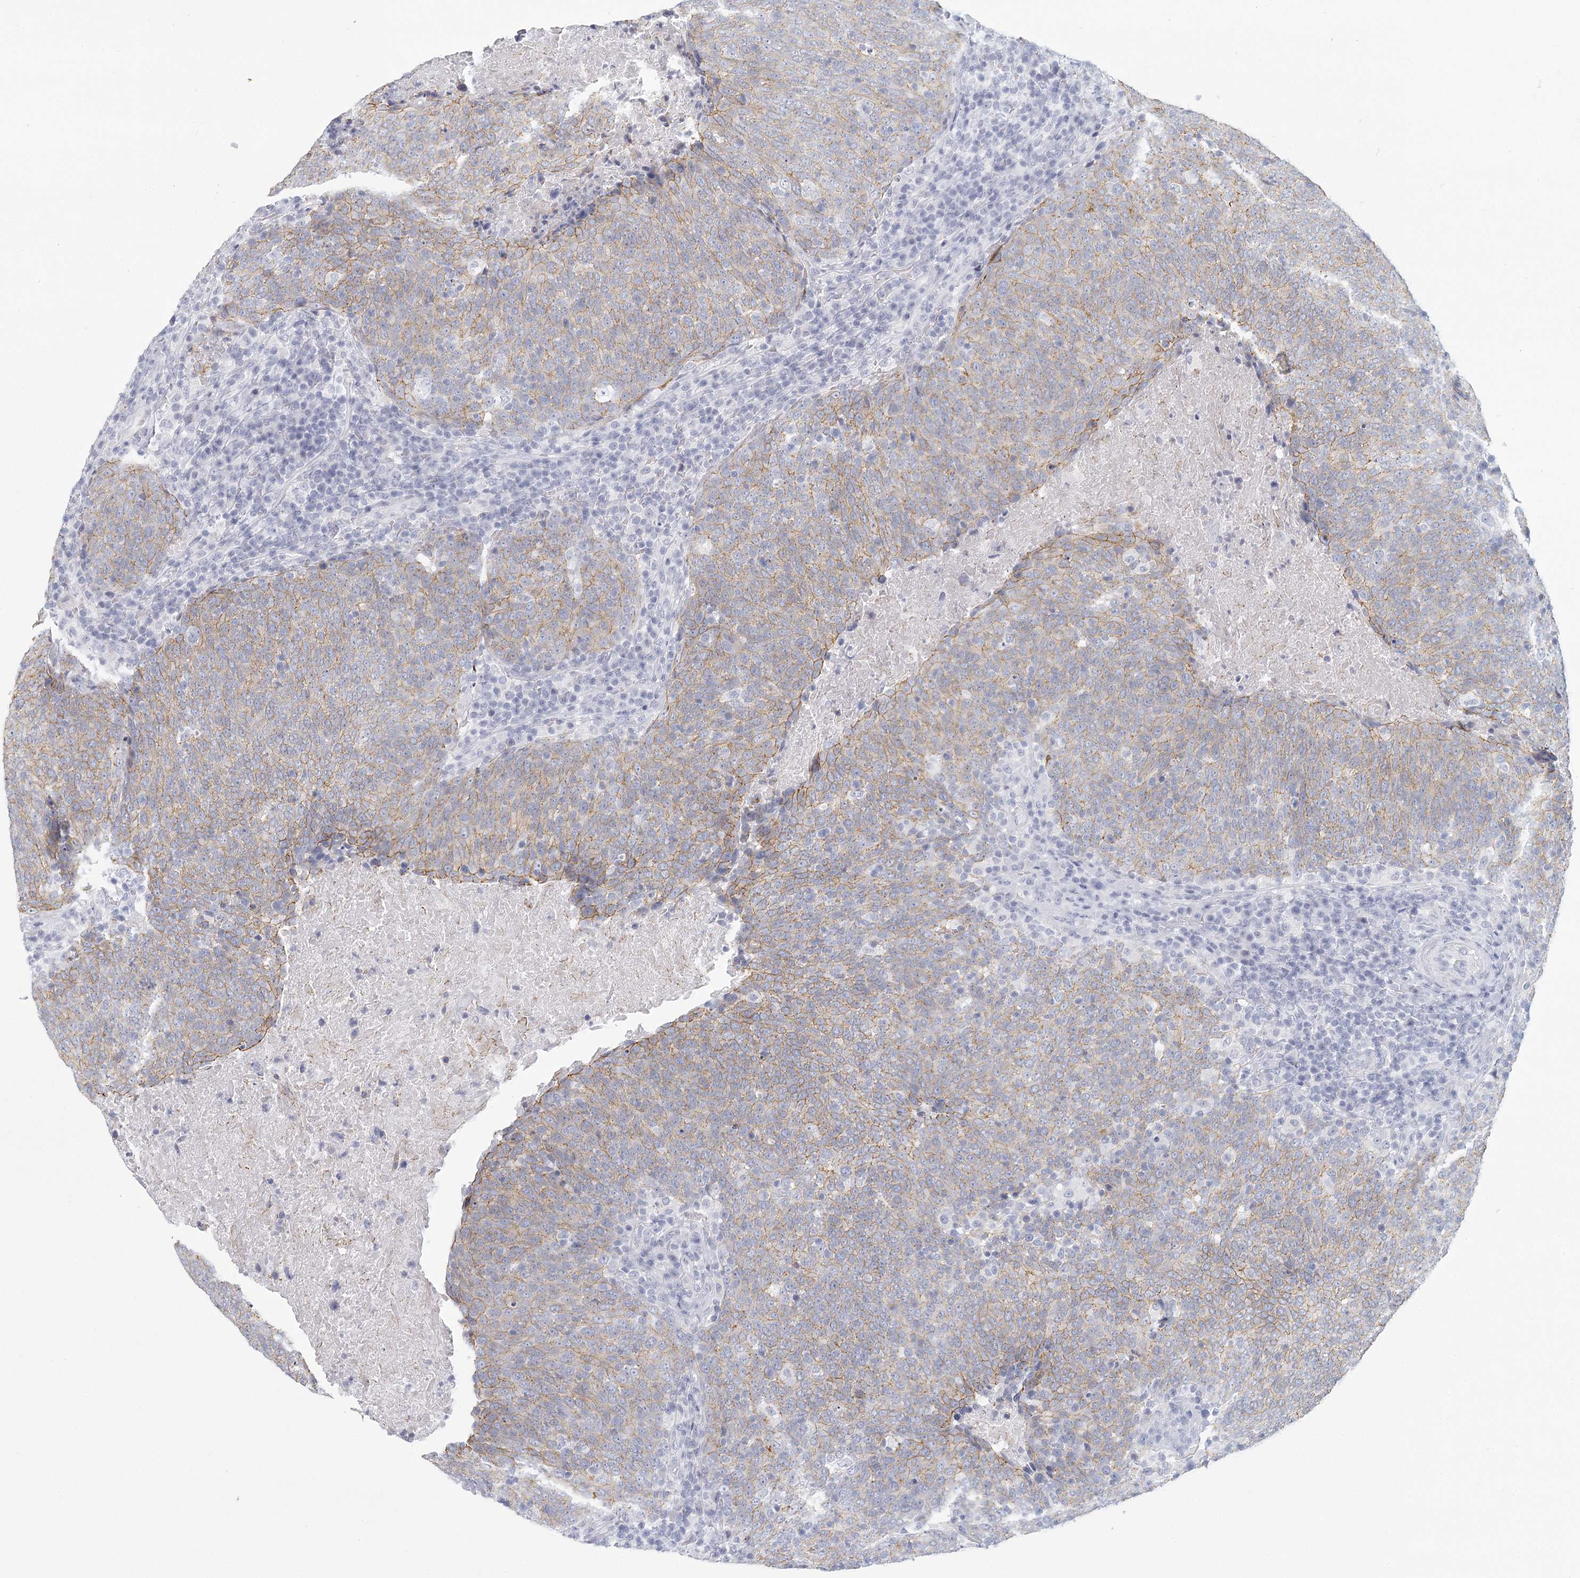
{"staining": {"intensity": "weak", "quantity": "25%-75%", "location": "cytoplasmic/membranous"}, "tissue": "head and neck cancer", "cell_type": "Tumor cells", "image_type": "cancer", "snomed": [{"axis": "morphology", "description": "Squamous cell carcinoma, NOS"}, {"axis": "morphology", "description": "Squamous cell carcinoma, metastatic, NOS"}, {"axis": "topography", "description": "Lymph node"}, {"axis": "topography", "description": "Head-Neck"}], "caption": "The photomicrograph displays a brown stain indicating the presence of a protein in the cytoplasmic/membranous of tumor cells in head and neck squamous cell carcinoma. Nuclei are stained in blue.", "gene": "WNT8B", "patient": {"sex": "male", "age": 62}}